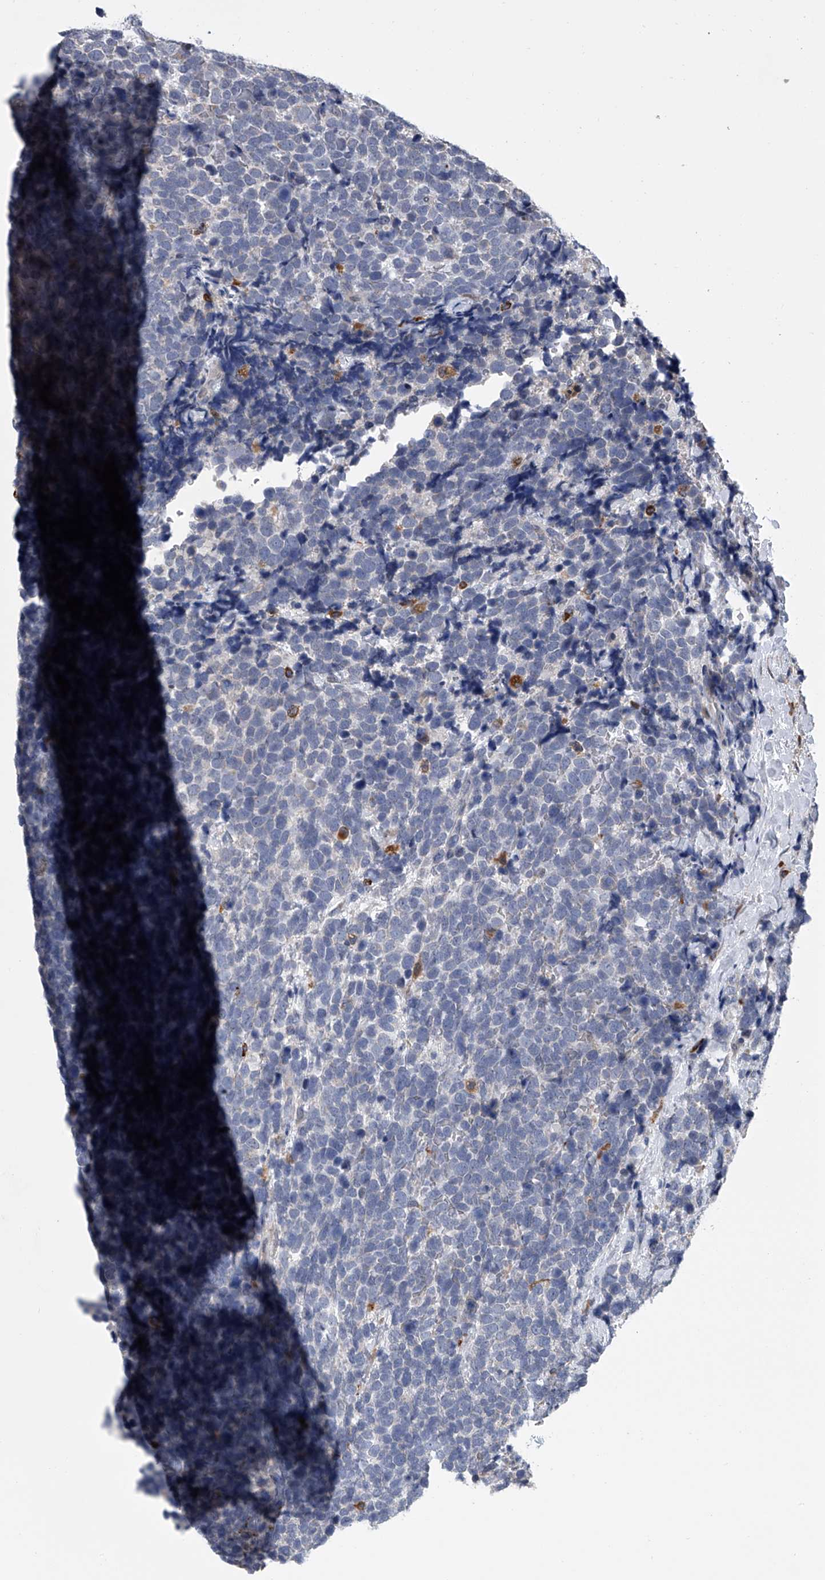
{"staining": {"intensity": "negative", "quantity": "none", "location": "none"}, "tissue": "urothelial cancer", "cell_type": "Tumor cells", "image_type": "cancer", "snomed": [{"axis": "morphology", "description": "Urothelial carcinoma, High grade"}, {"axis": "topography", "description": "Urinary bladder"}], "caption": "Immunohistochemistry image of urothelial carcinoma (high-grade) stained for a protein (brown), which exhibits no expression in tumor cells.", "gene": "TRIM8", "patient": {"sex": "female", "age": 82}}